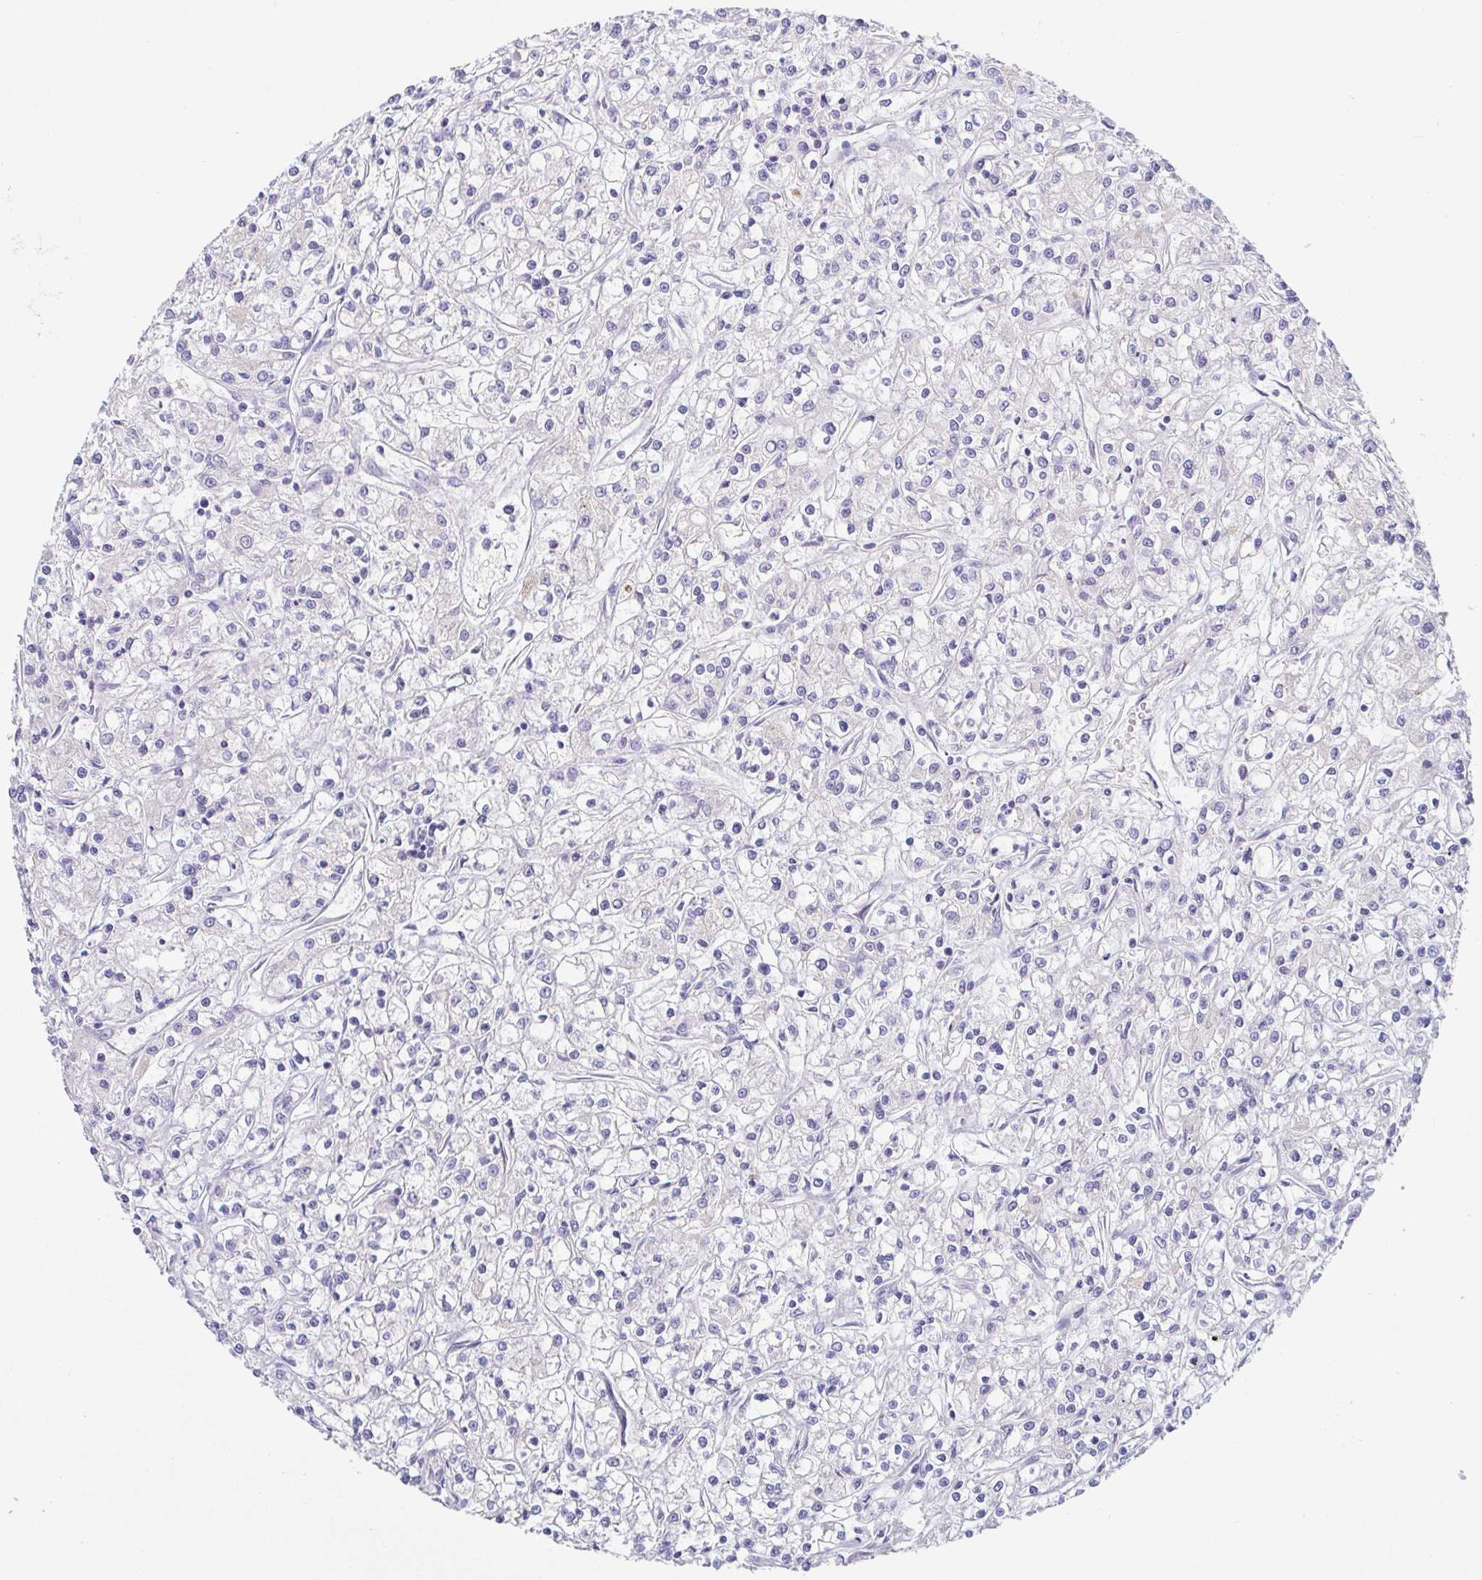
{"staining": {"intensity": "negative", "quantity": "none", "location": "none"}, "tissue": "renal cancer", "cell_type": "Tumor cells", "image_type": "cancer", "snomed": [{"axis": "morphology", "description": "Adenocarcinoma, NOS"}, {"axis": "topography", "description": "Kidney"}], "caption": "IHC image of neoplastic tissue: adenocarcinoma (renal) stained with DAB (3,3'-diaminobenzidine) shows no significant protein positivity in tumor cells.", "gene": "SAA4", "patient": {"sex": "female", "age": 59}}